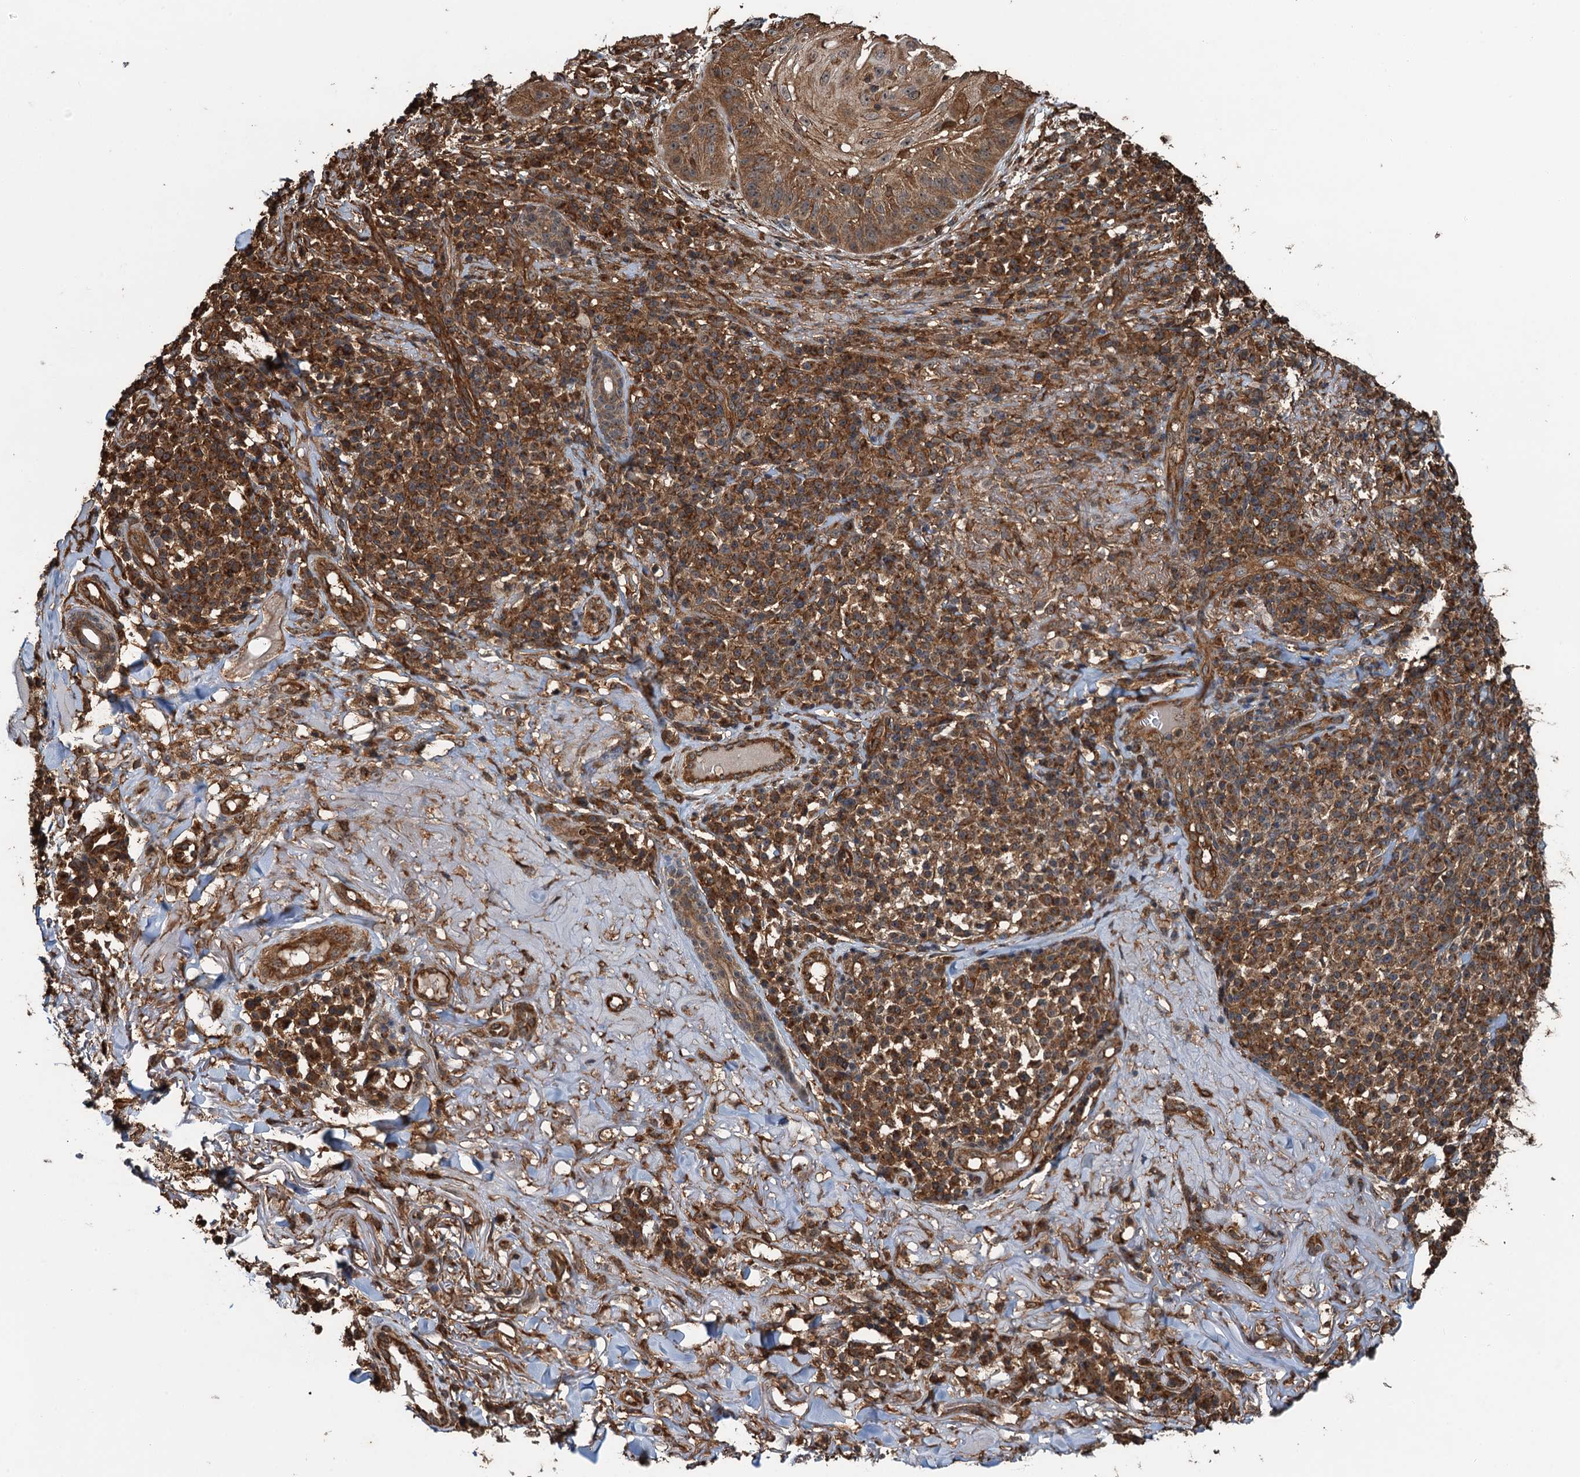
{"staining": {"intensity": "moderate", "quantity": ">75%", "location": "cytoplasmic/membranous"}, "tissue": "skin cancer", "cell_type": "Tumor cells", "image_type": "cancer", "snomed": [{"axis": "morphology", "description": "Normal tissue, NOS"}, {"axis": "morphology", "description": "Basal cell carcinoma"}, {"axis": "topography", "description": "Skin"}], "caption": "Brown immunohistochemical staining in skin cancer (basal cell carcinoma) shows moderate cytoplasmic/membranous positivity in about >75% of tumor cells. (brown staining indicates protein expression, while blue staining denotes nuclei).", "gene": "WHAMM", "patient": {"sex": "male", "age": 93}}